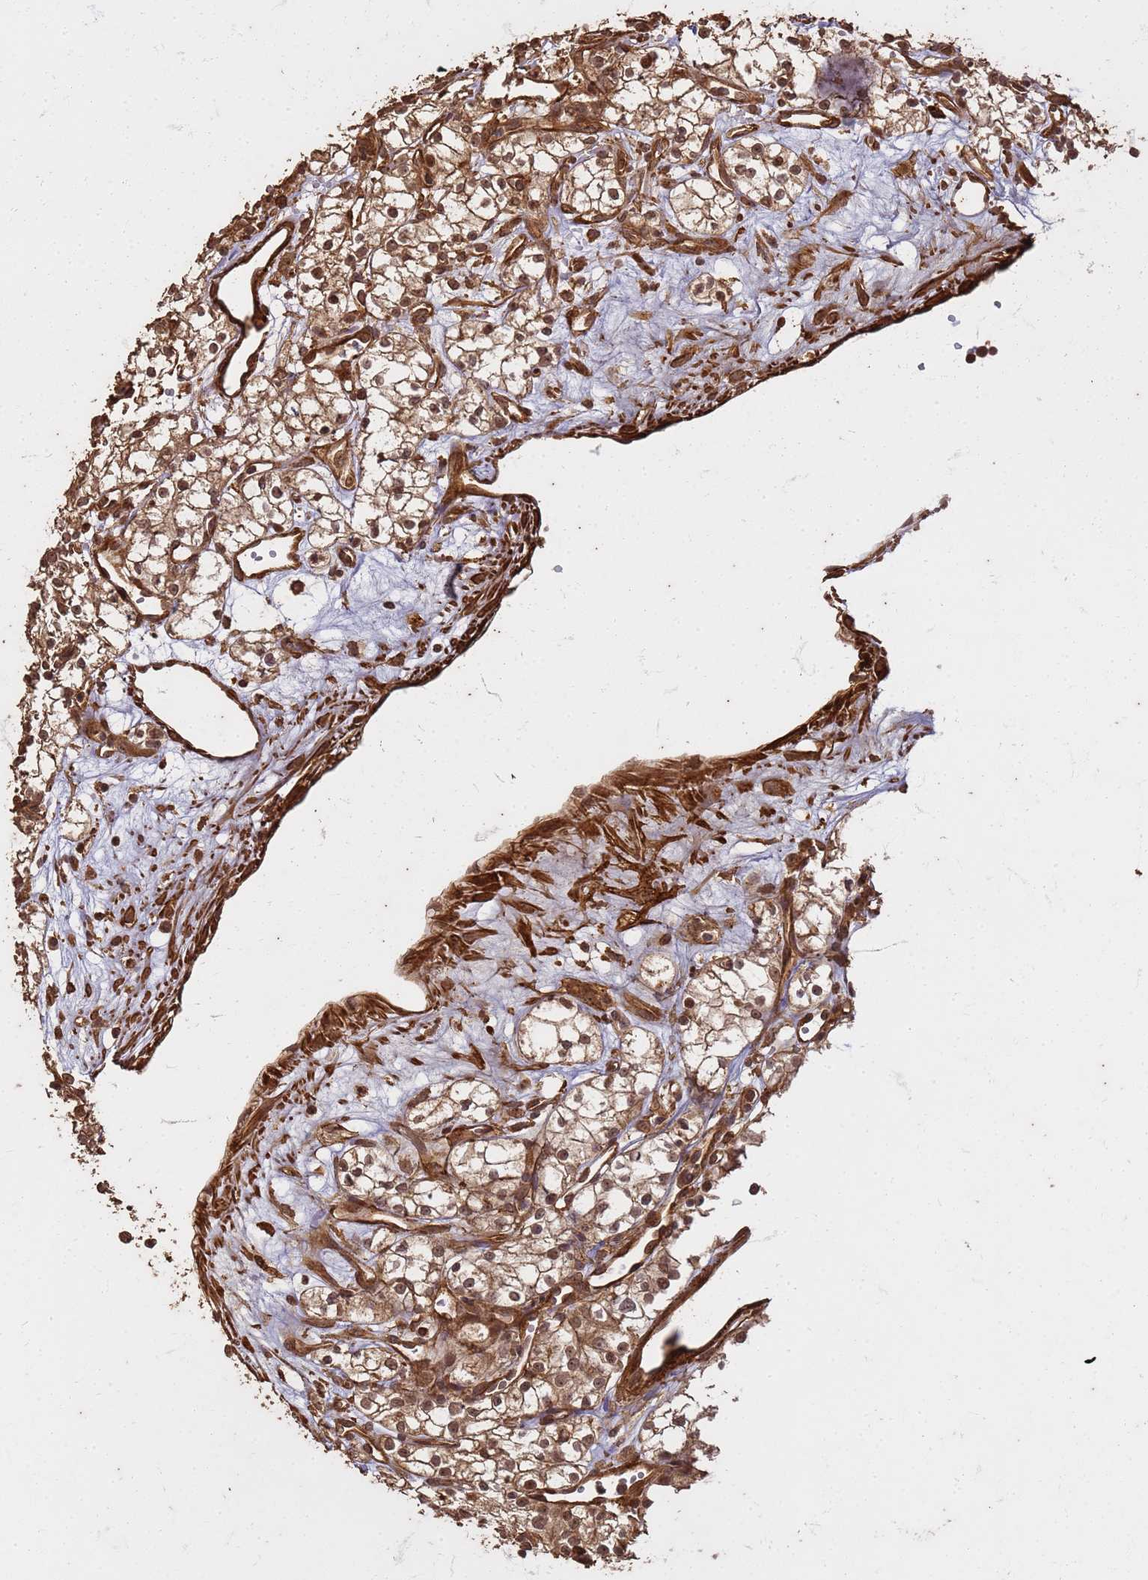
{"staining": {"intensity": "moderate", "quantity": ">75%", "location": "cytoplasmic/membranous,nuclear"}, "tissue": "renal cancer", "cell_type": "Tumor cells", "image_type": "cancer", "snomed": [{"axis": "morphology", "description": "Adenocarcinoma, NOS"}, {"axis": "topography", "description": "Kidney"}], "caption": "High-power microscopy captured an IHC image of renal cancer (adenocarcinoma), revealing moderate cytoplasmic/membranous and nuclear expression in about >75% of tumor cells.", "gene": "KIF26A", "patient": {"sex": "male", "age": 59}}